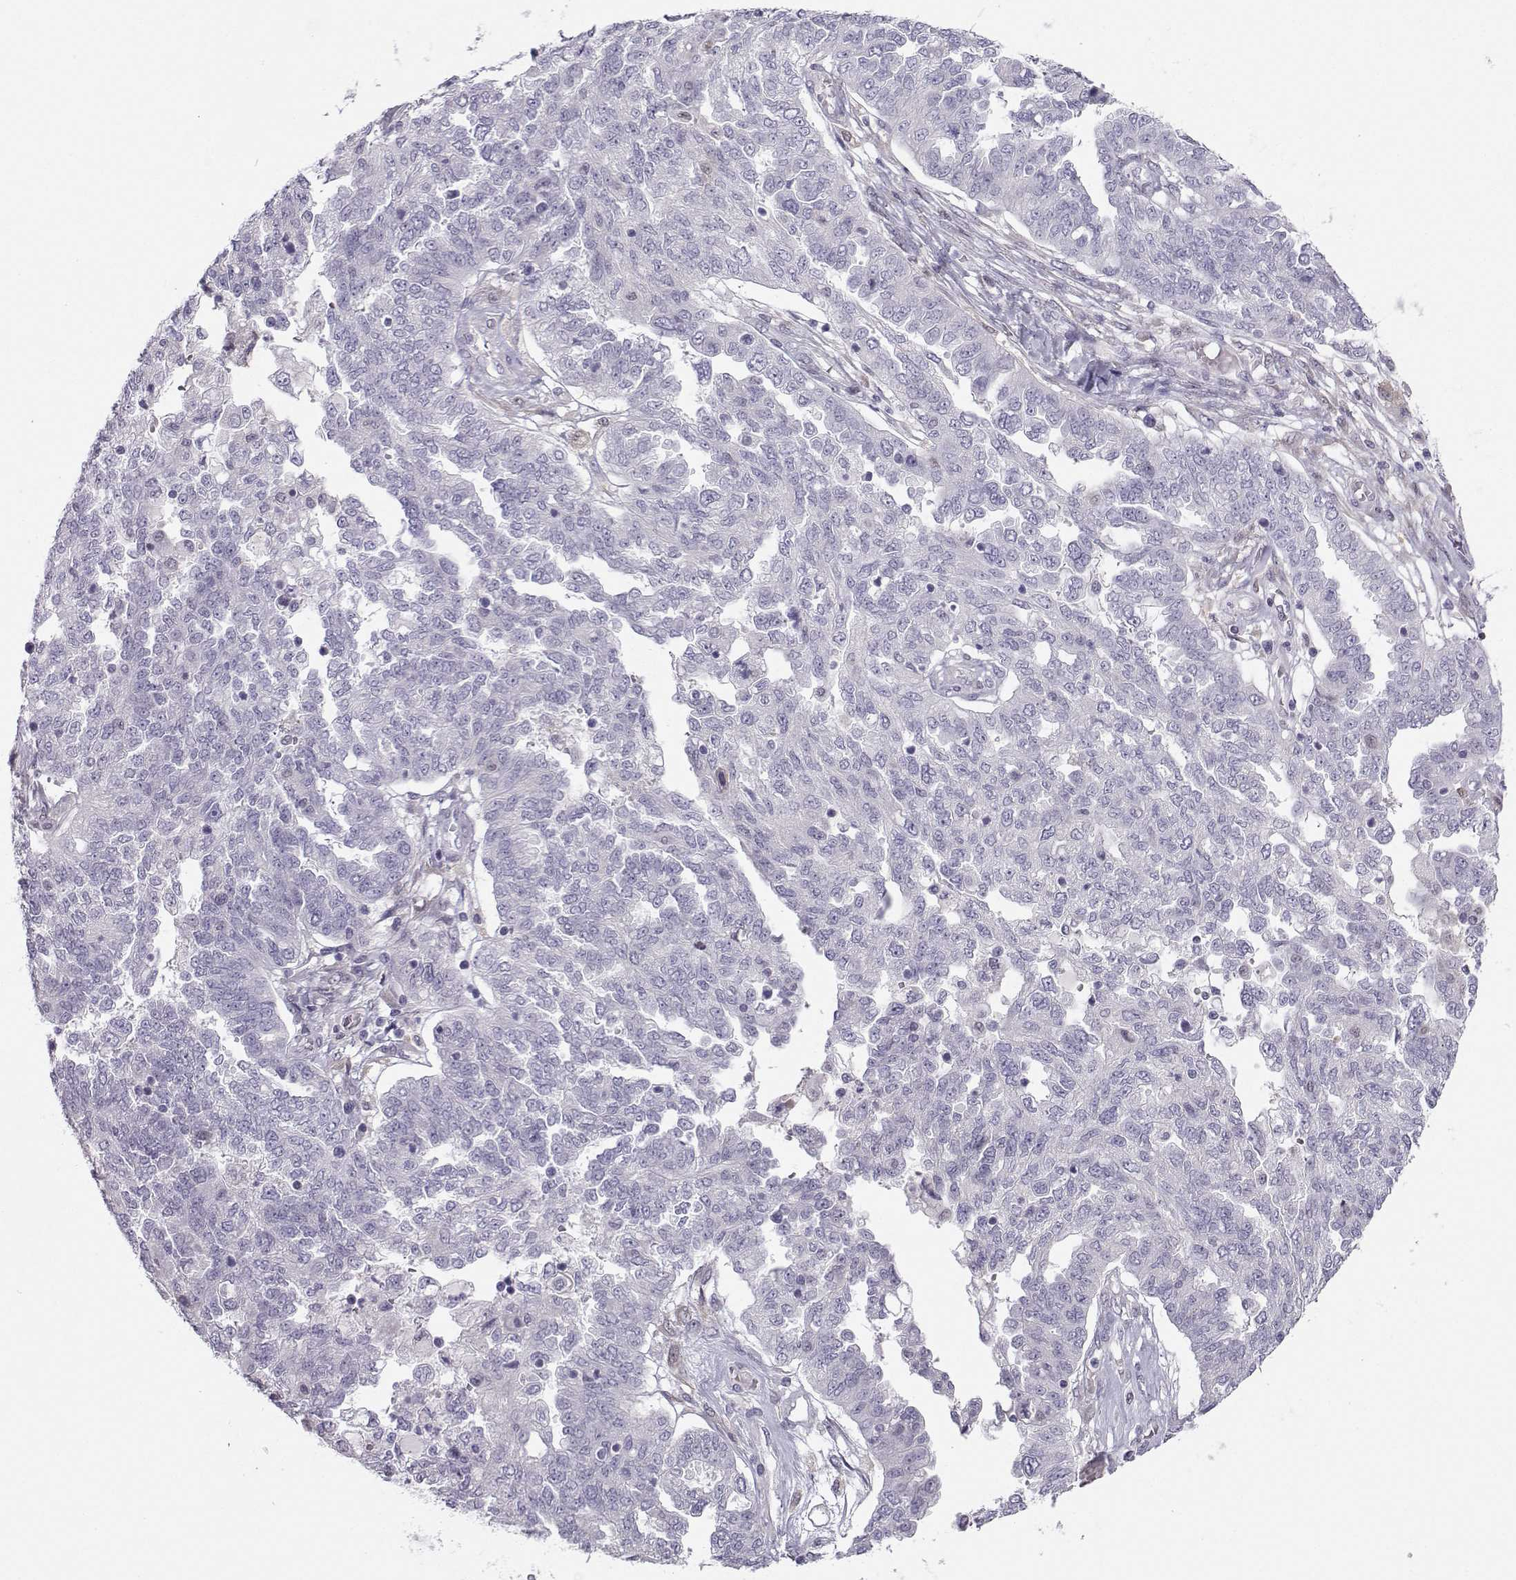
{"staining": {"intensity": "negative", "quantity": "none", "location": "none"}, "tissue": "ovarian cancer", "cell_type": "Tumor cells", "image_type": "cancer", "snomed": [{"axis": "morphology", "description": "Cystadenocarcinoma, serous, NOS"}, {"axis": "topography", "description": "Ovary"}], "caption": "DAB immunohistochemical staining of ovarian cancer displays no significant staining in tumor cells.", "gene": "DCLK3", "patient": {"sex": "female", "age": 67}}